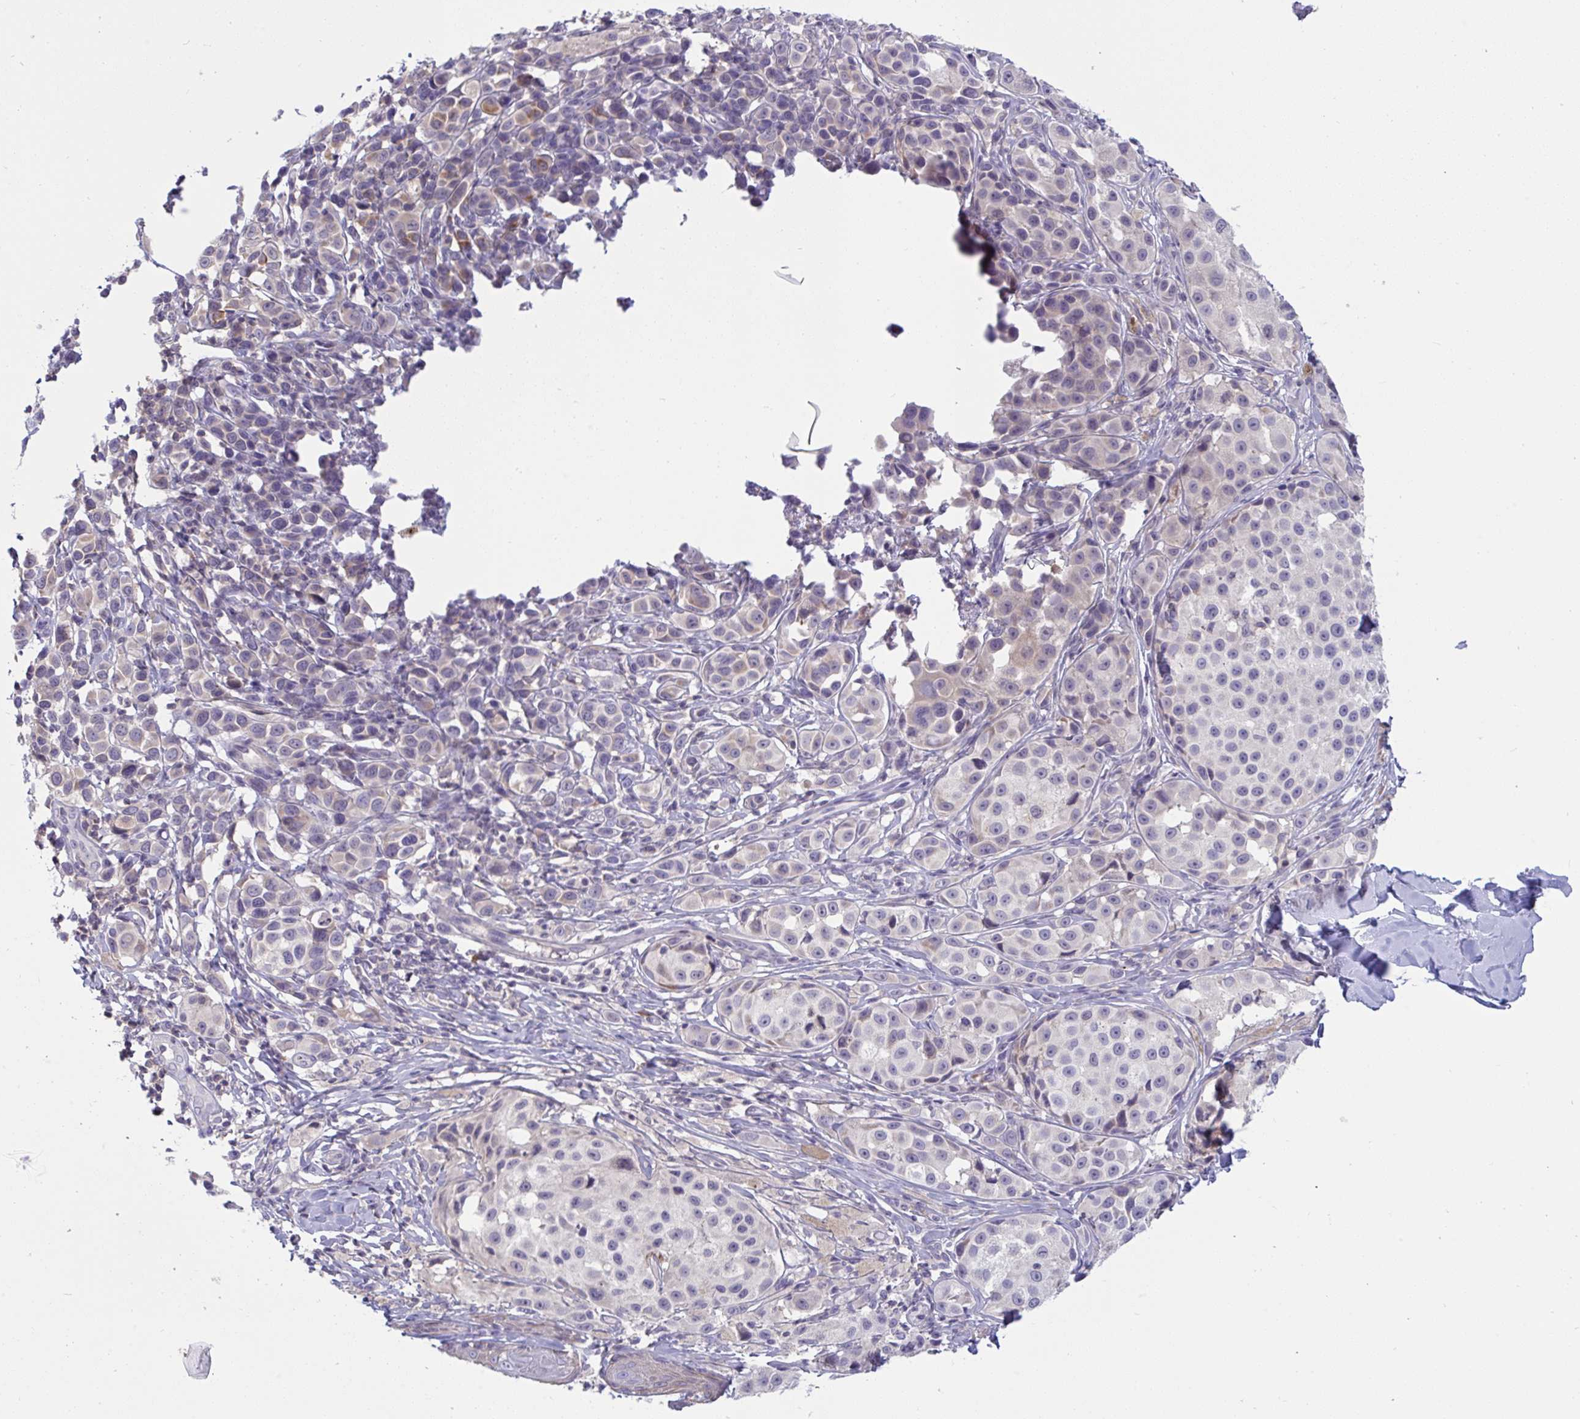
{"staining": {"intensity": "negative", "quantity": "none", "location": "none"}, "tissue": "melanoma", "cell_type": "Tumor cells", "image_type": "cancer", "snomed": [{"axis": "morphology", "description": "Malignant melanoma, NOS"}, {"axis": "topography", "description": "Skin"}], "caption": "Tumor cells show no significant staining in melanoma.", "gene": "TMEM41A", "patient": {"sex": "male", "age": 39}}